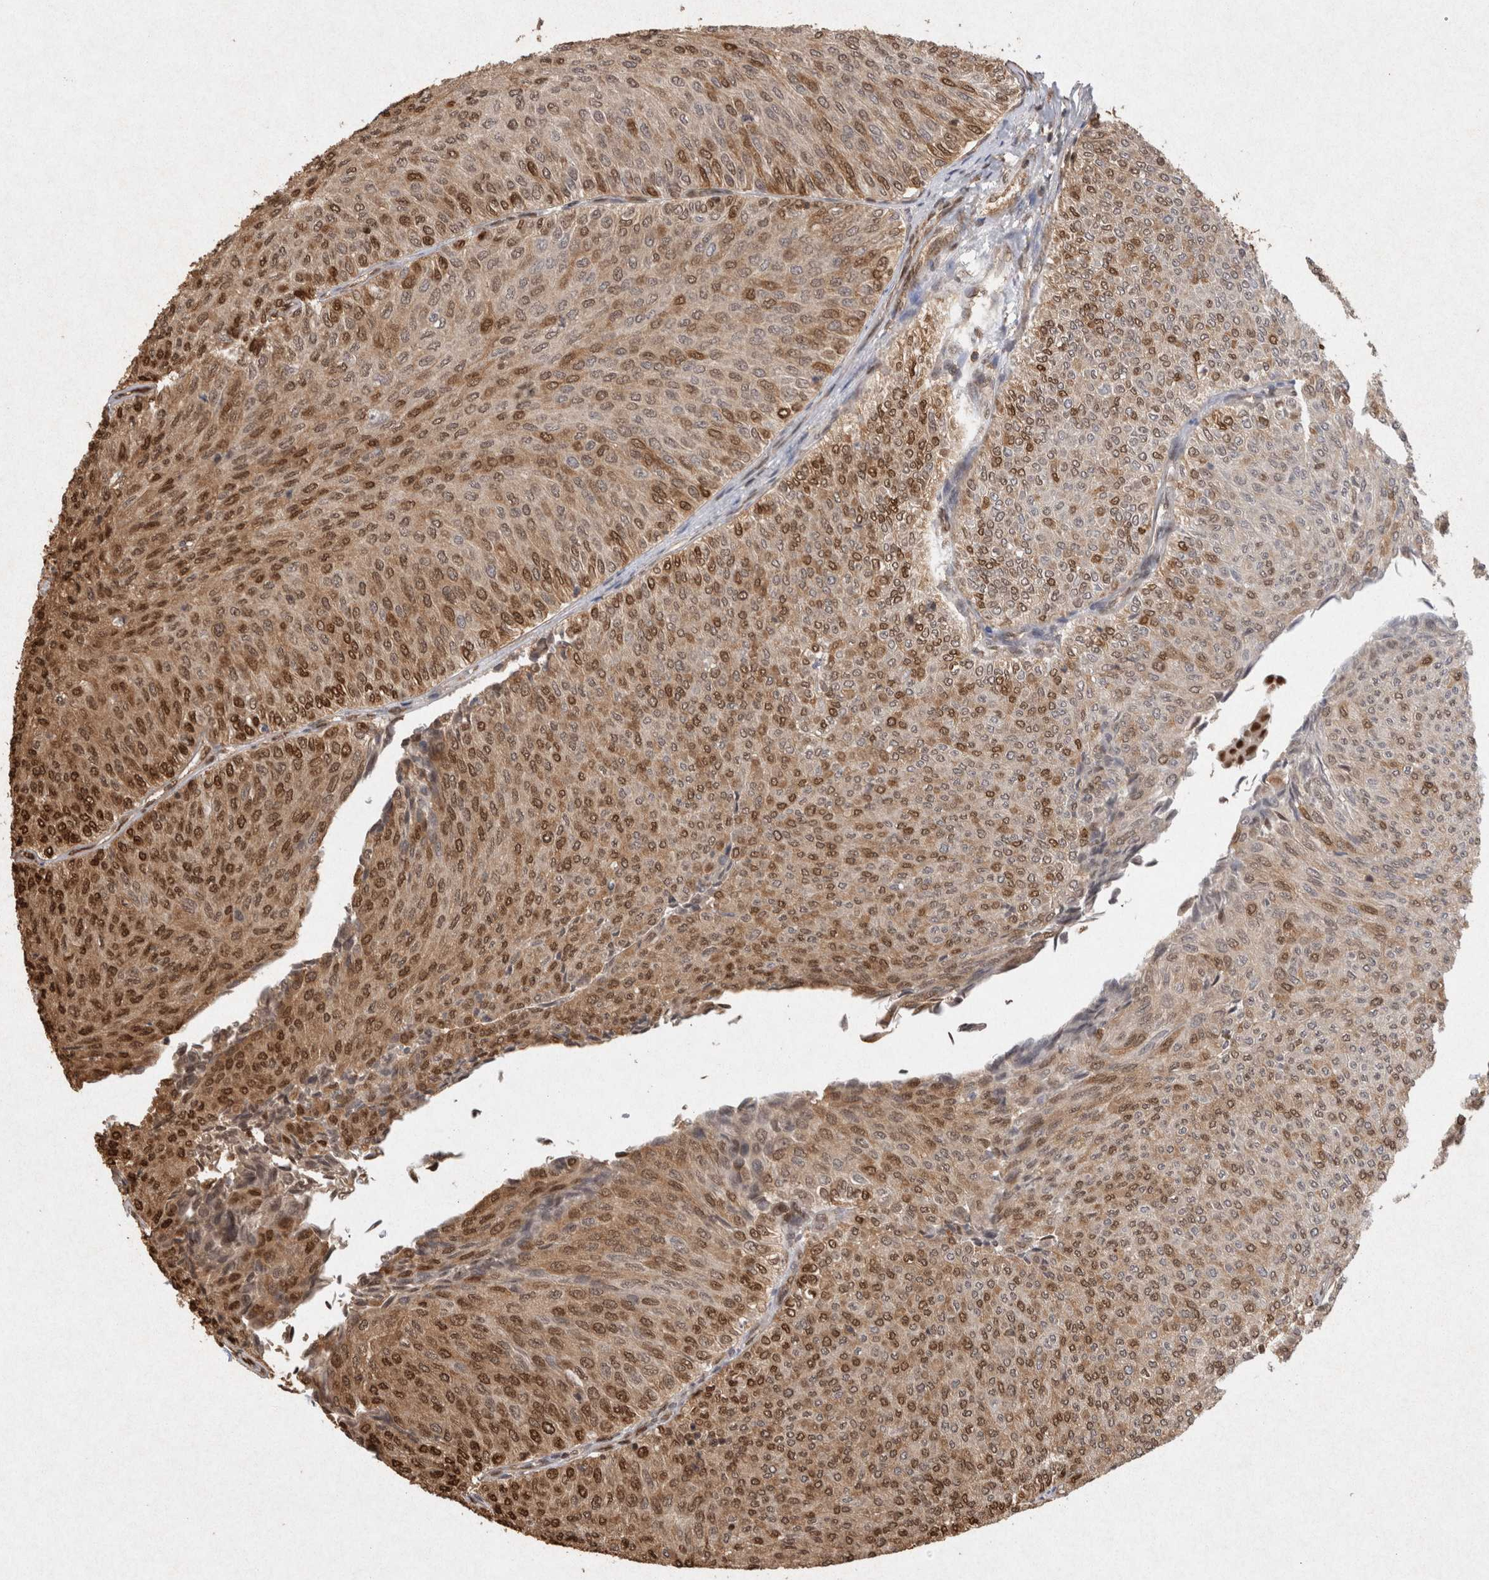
{"staining": {"intensity": "moderate", "quantity": ">75%", "location": "cytoplasmic/membranous,nuclear"}, "tissue": "urothelial cancer", "cell_type": "Tumor cells", "image_type": "cancer", "snomed": [{"axis": "morphology", "description": "Urothelial carcinoma, Low grade"}, {"axis": "topography", "description": "Urinary bladder"}], "caption": "The image shows a brown stain indicating the presence of a protein in the cytoplasmic/membranous and nuclear of tumor cells in urothelial carcinoma (low-grade).", "gene": "HDGF", "patient": {"sex": "male", "age": 78}}